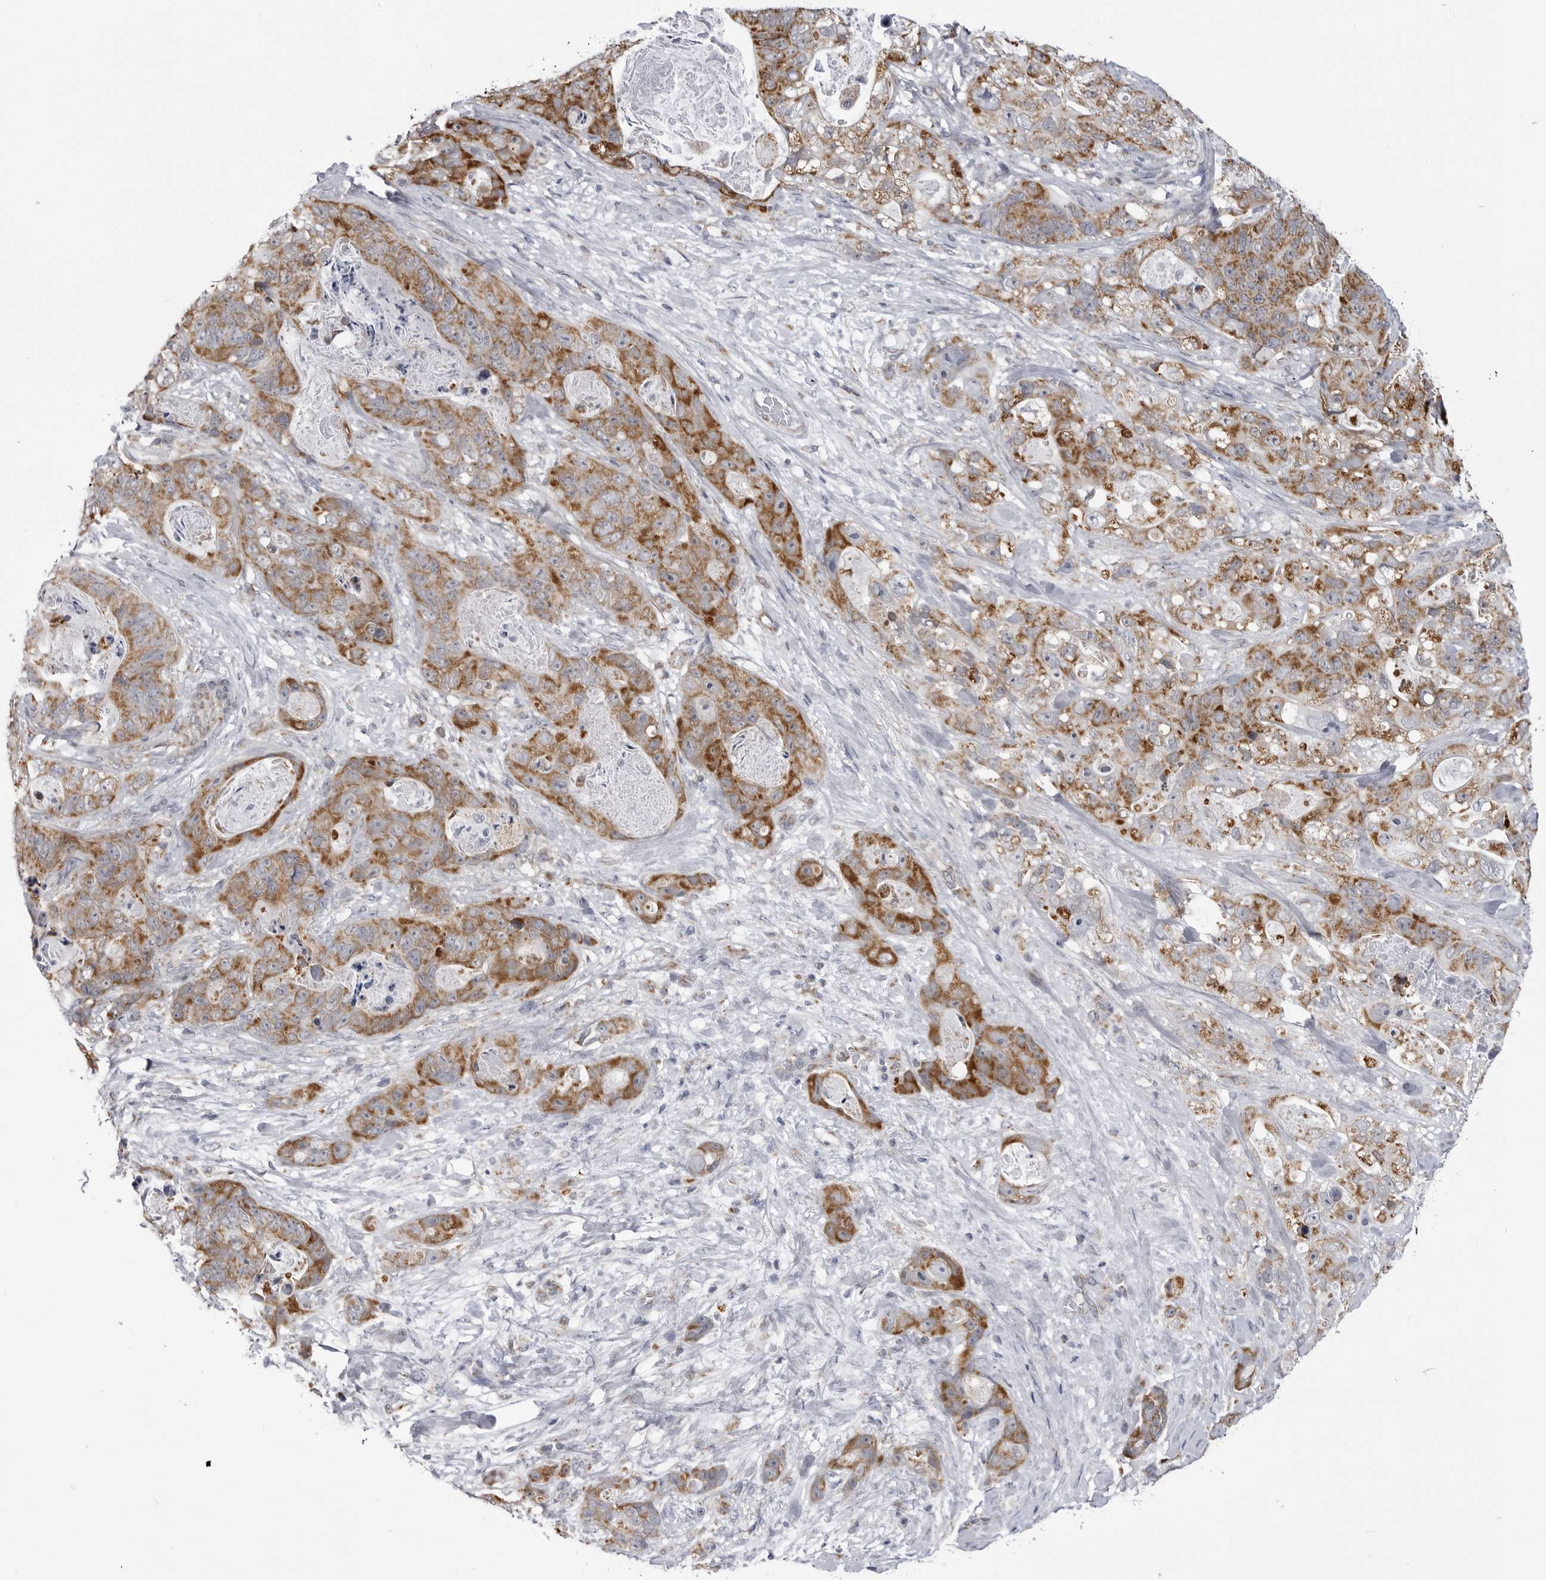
{"staining": {"intensity": "strong", "quantity": ">75%", "location": "cytoplasmic/membranous"}, "tissue": "stomach cancer", "cell_type": "Tumor cells", "image_type": "cancer", "snomed": [{"axis": "morphology", "description": "Normal tissue, NOS"}, {"axis": "morphology", "description": "Adenocarcinoma, NOS"}, {"axis": "topography", "description": "Stomach"}], "caption": "Immunohistochemical staining of human stomach adenocarcinoma reveals high levels of strong cytoplasmic/membranous protein positivity in about >75% of tumor cells. (DAB (3,3'-diaminobenzidine) = brown stain, brightfield microscopy at high magnification).", "gene": "FH", "patient": {"sex": "female", "age": 89}}